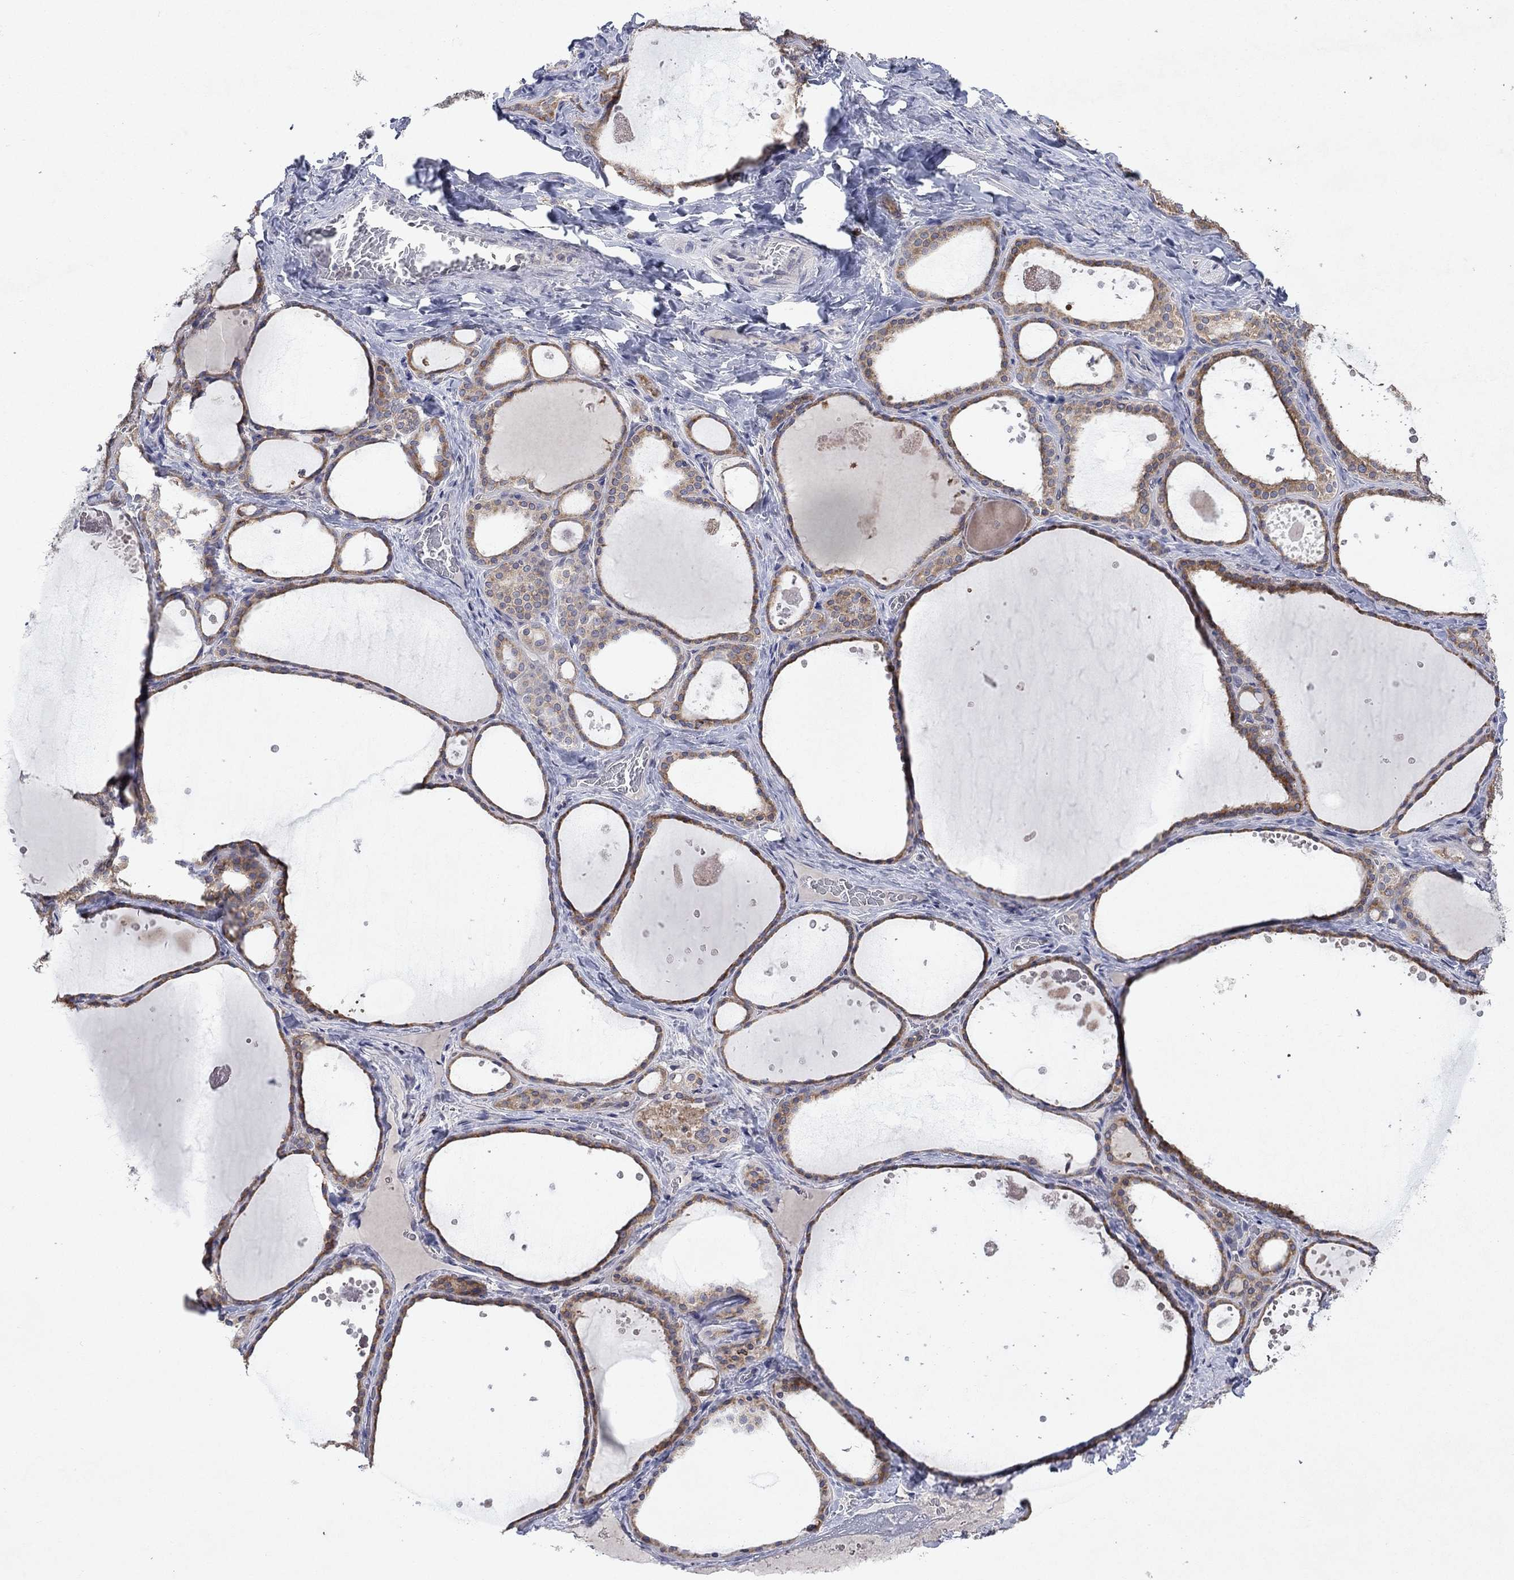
{"staining": {"intensity": "moderate", "quantity": ">75%", "location": "cytoplasmic/membranous"}, "tissue": "thyroid gland", "cell_type": "Glandular cells", "image_type": "normal", "snomed": [{"axis": "morphology", "description": "Normal tissue, NOS"}, {"axis": "topography", "description": "Thyroid gland"}], "caption": "Benign thyroid gland exhibits moderate cytoplasmic/membranous staining in approximately >75% of glandular cells.", "gene": "TMEM97", "patient": {"sex": "male", "age": 63}}